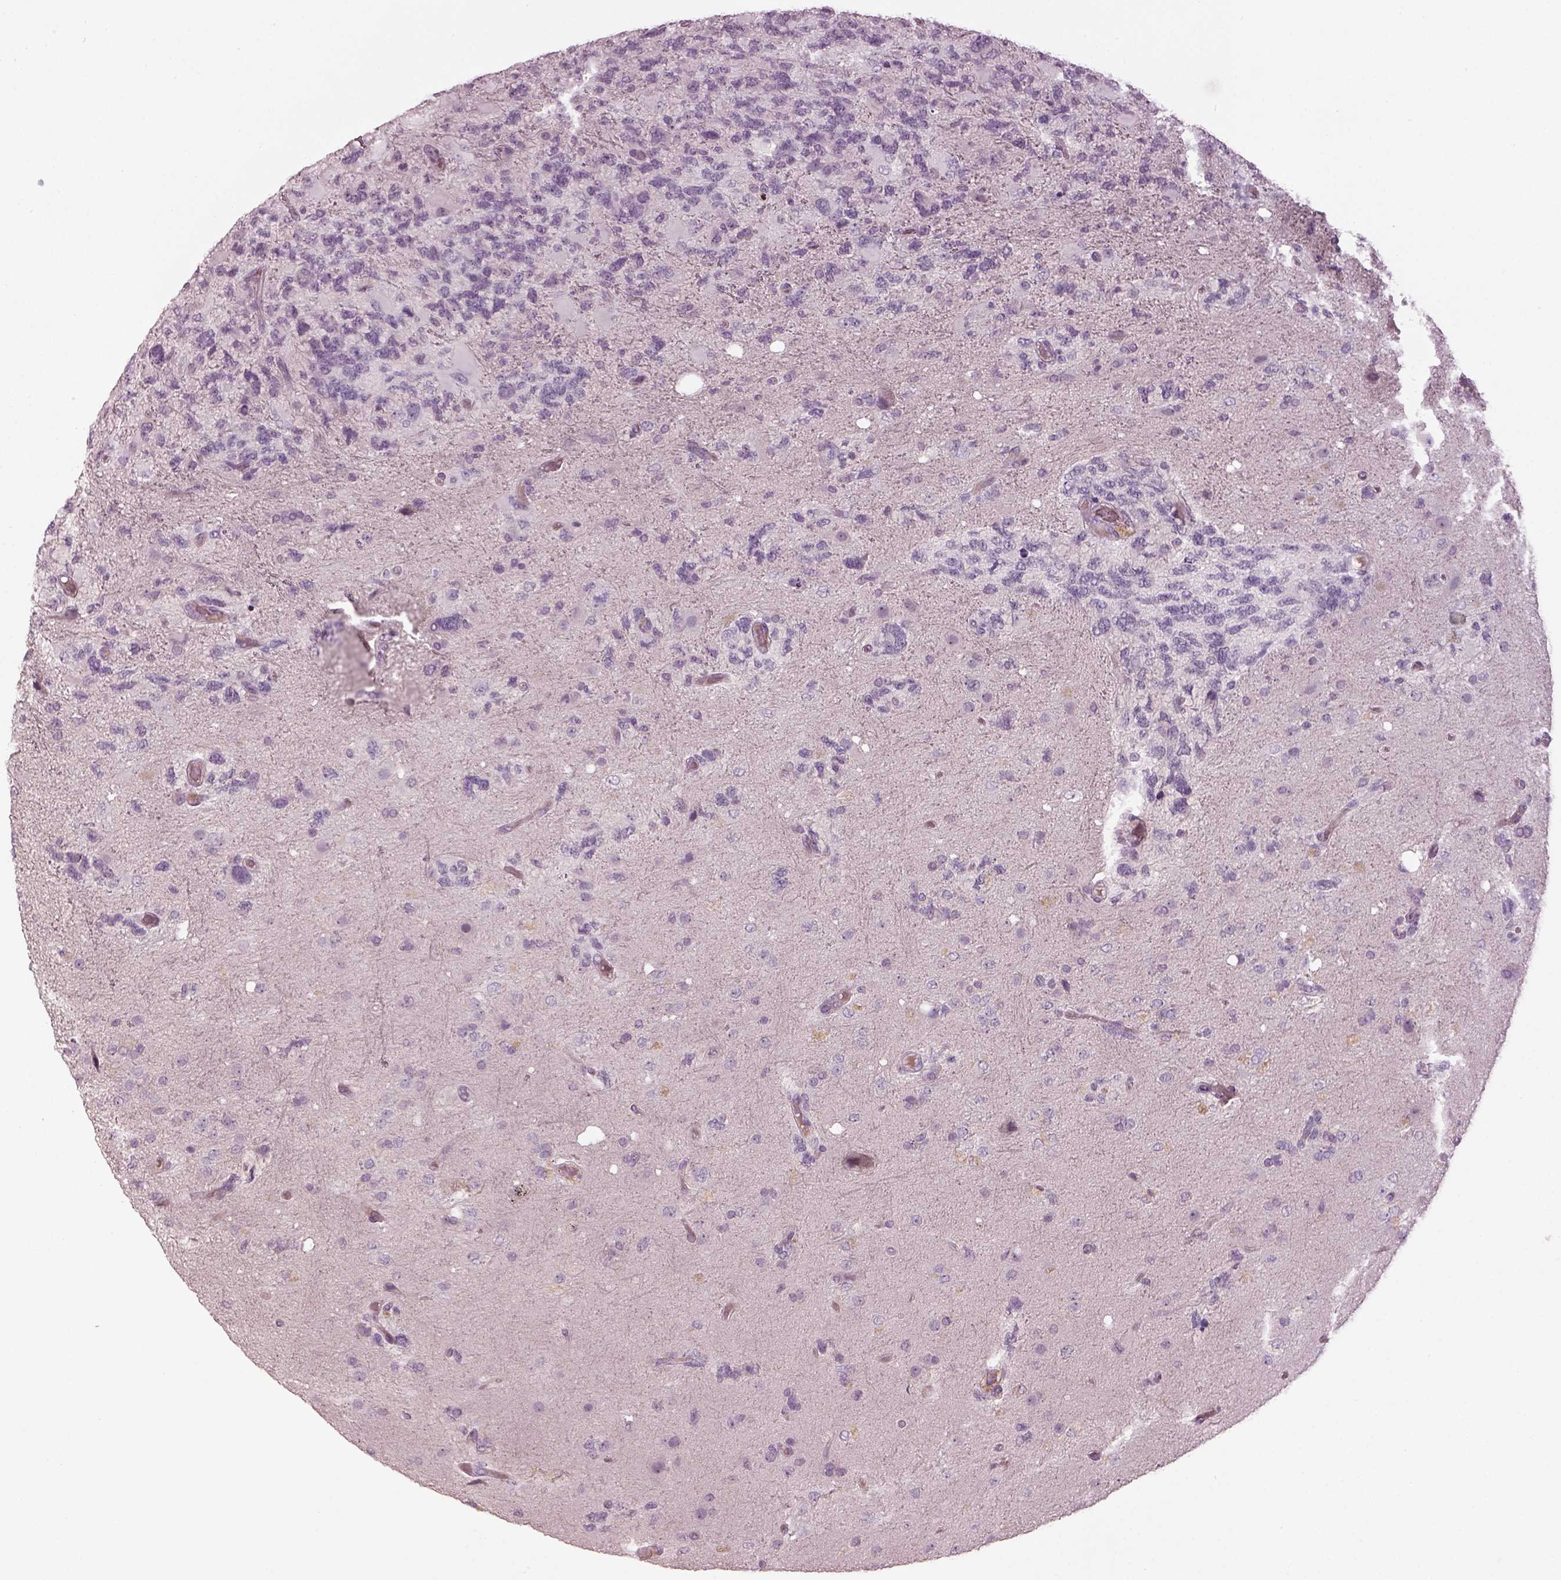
{"staining": {"intensity": "negative", "quantity": "none", "location": "none"}, "tissue": "glioma", "cell_type": "Tumor cells", "image_type": "cancer", "snomed": [{"axis": "morphology", "description": "Glioma, malignant, High grade"}, {"axis": "topography", "description": "Brain"}], "caption": "High magnification brightfield microscopy of glioma stained with DAB (brown) and counterstained with hematoxylin (blue): tumor cells show no significant staining.", "gene": "SPATA6L", "patient": {"sex": "female", "age": 71}}